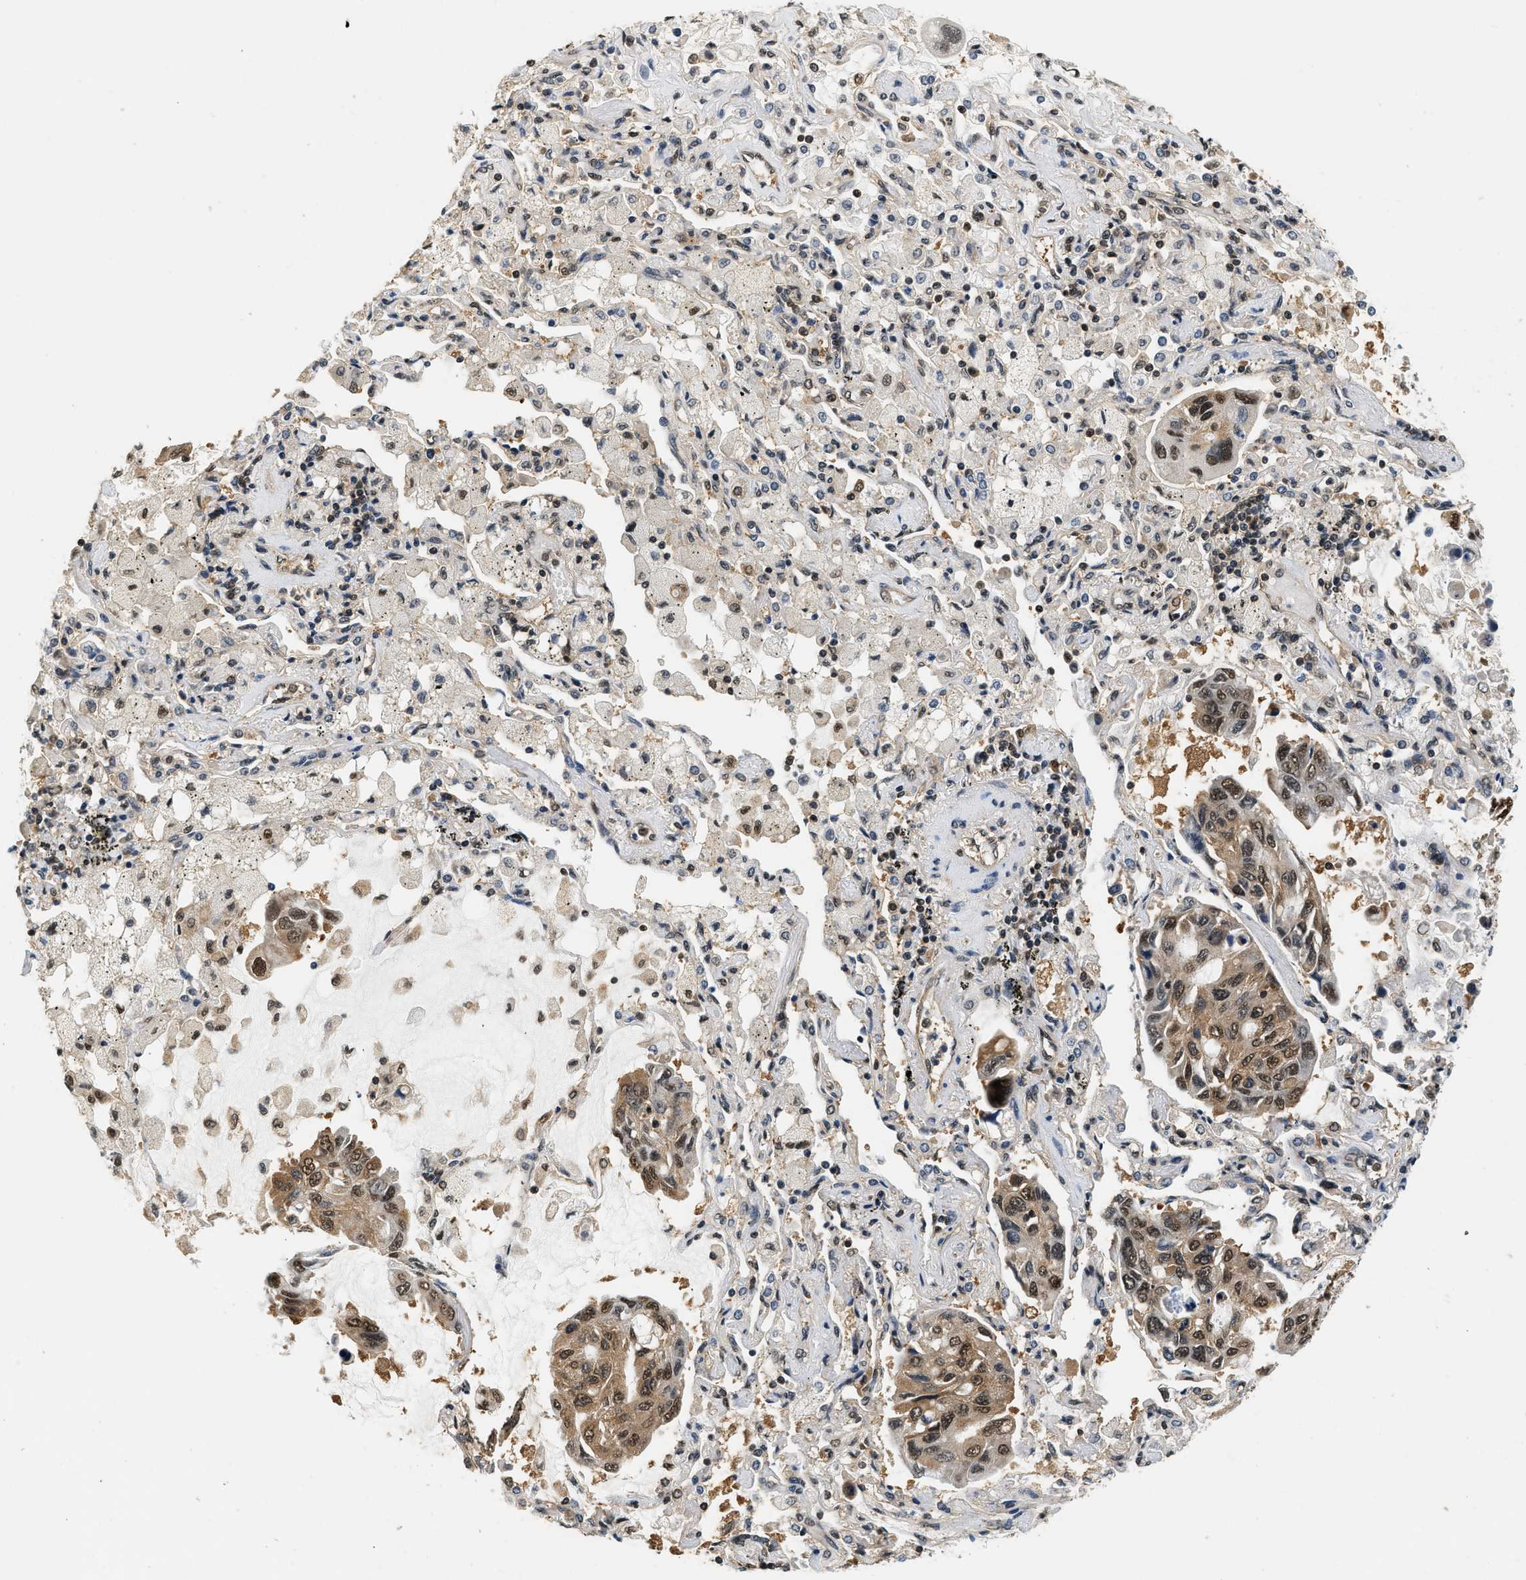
{"staining": {"intensity": "strong", "quantity": ">75%", "location": "cytoplasmic/membranous,nuclear"}, "tissue": "lung cancer", "cell_type": "Tumor cells", "image_type": "cancer", "snomed": [{"axis": "morphology", "description": "Adenocarcinoma, NOS"}, {"axis": "topography", "description": "Lung"}], "caption": "Protein staining of lung cancer tissue displays strong cytoplasmic/membranous and nuclear expression in approximately >75% of tumor cells.", "gene": "PSMD3", "patient": {"sex": "male", "age": 64}}